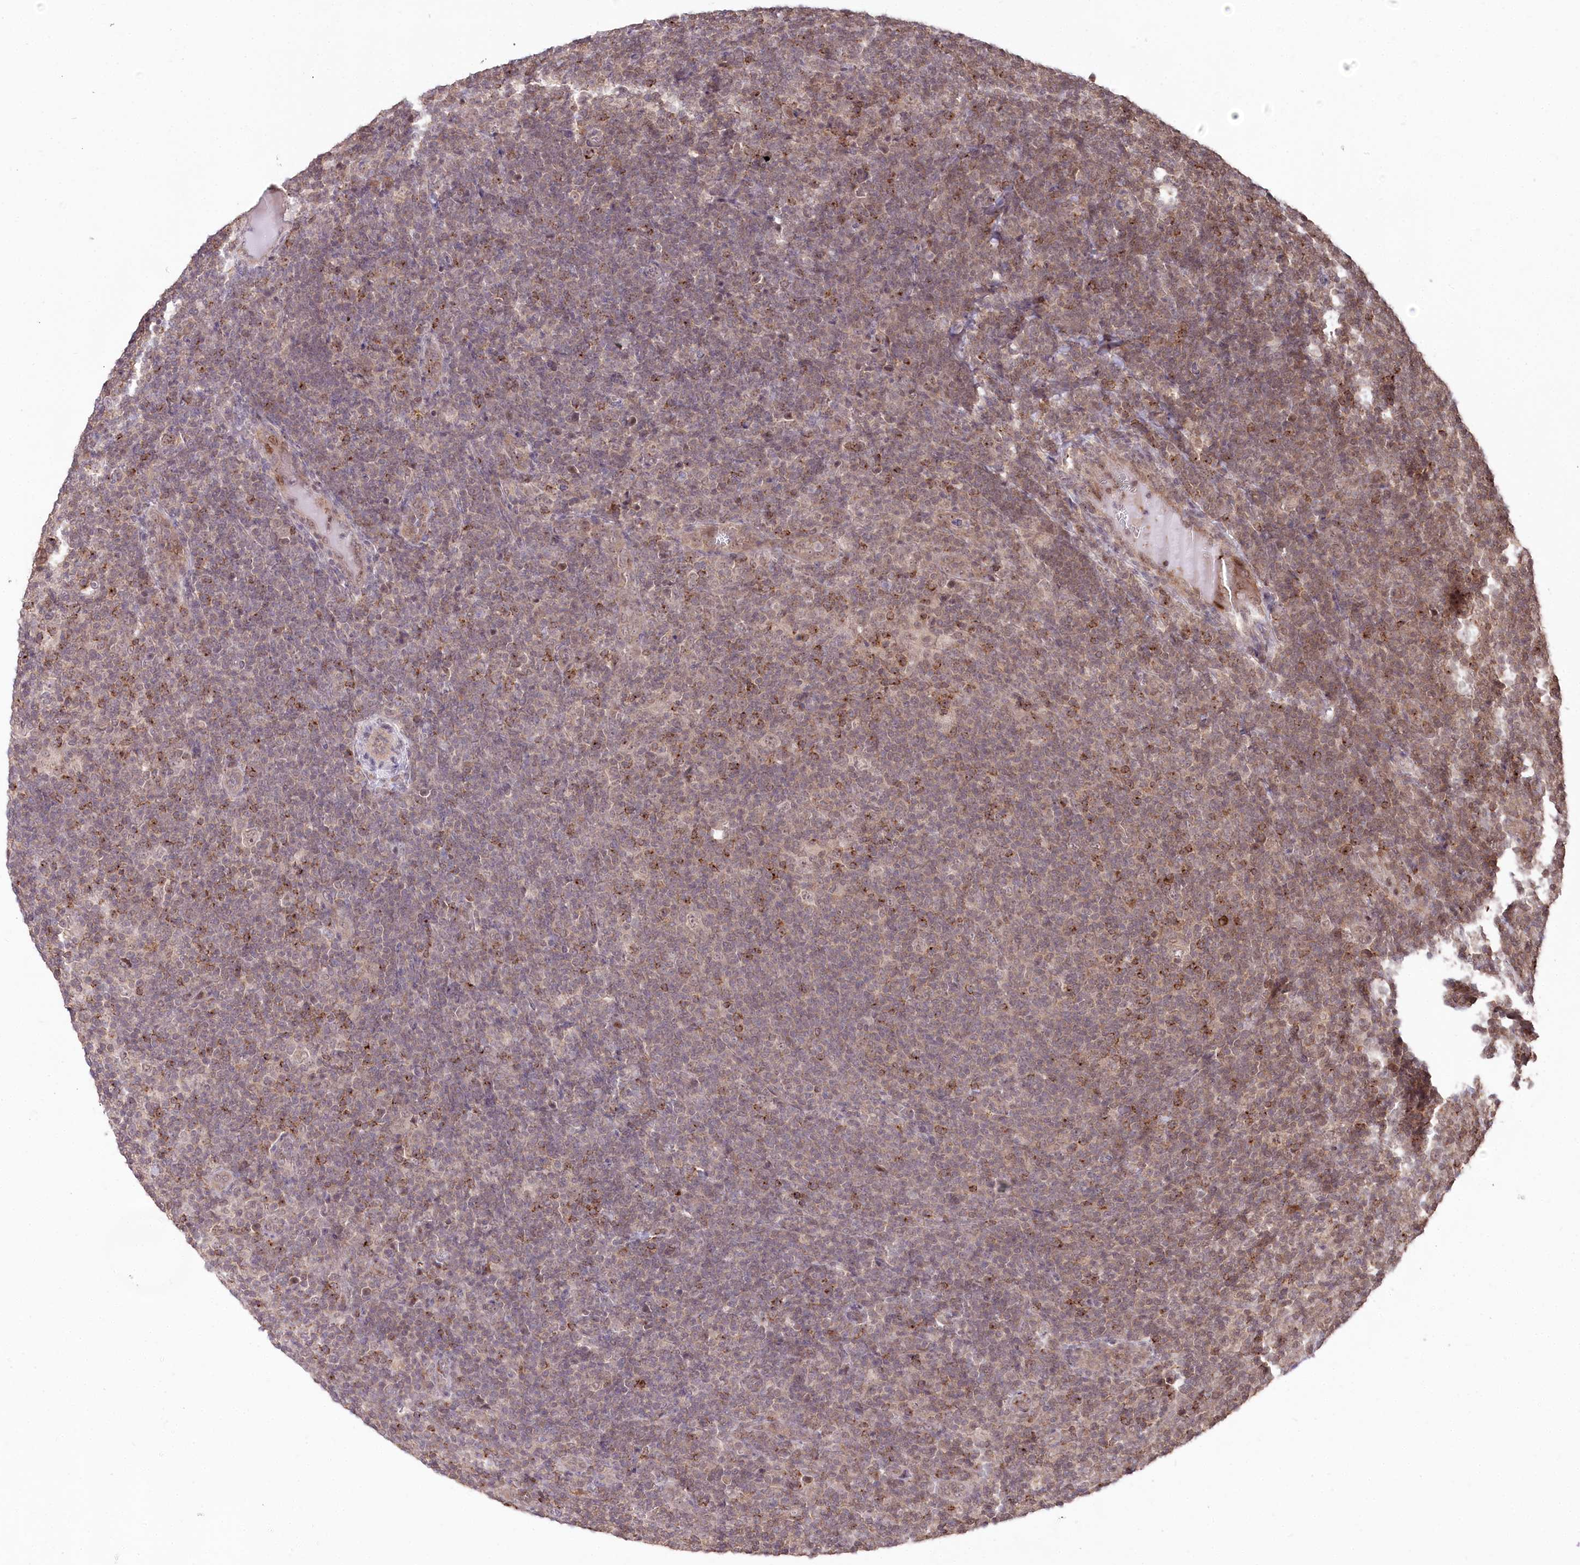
{"staining": {"intensity": "weak", "quantity": "25%-75%", "location": "nuclear"}, "tissue": "lymphoma", "cell_type": "Tumor cells", "image_type": "cancer", "snomed": [{"axis": "morphology", "description": "Hodgkin's disease, NOS"}, {"axis": "topography", "description": "Lymph node"}], "caption": "A micrograph of Hodgkin's disease stained for a protein reveals weak nuclear brown staining in tumor cells. (brown staining indicates protein expression, while blue staining denotes nuclei).", "gene": "CCSER2", "patient": {"sex": "female", "age": 57}}